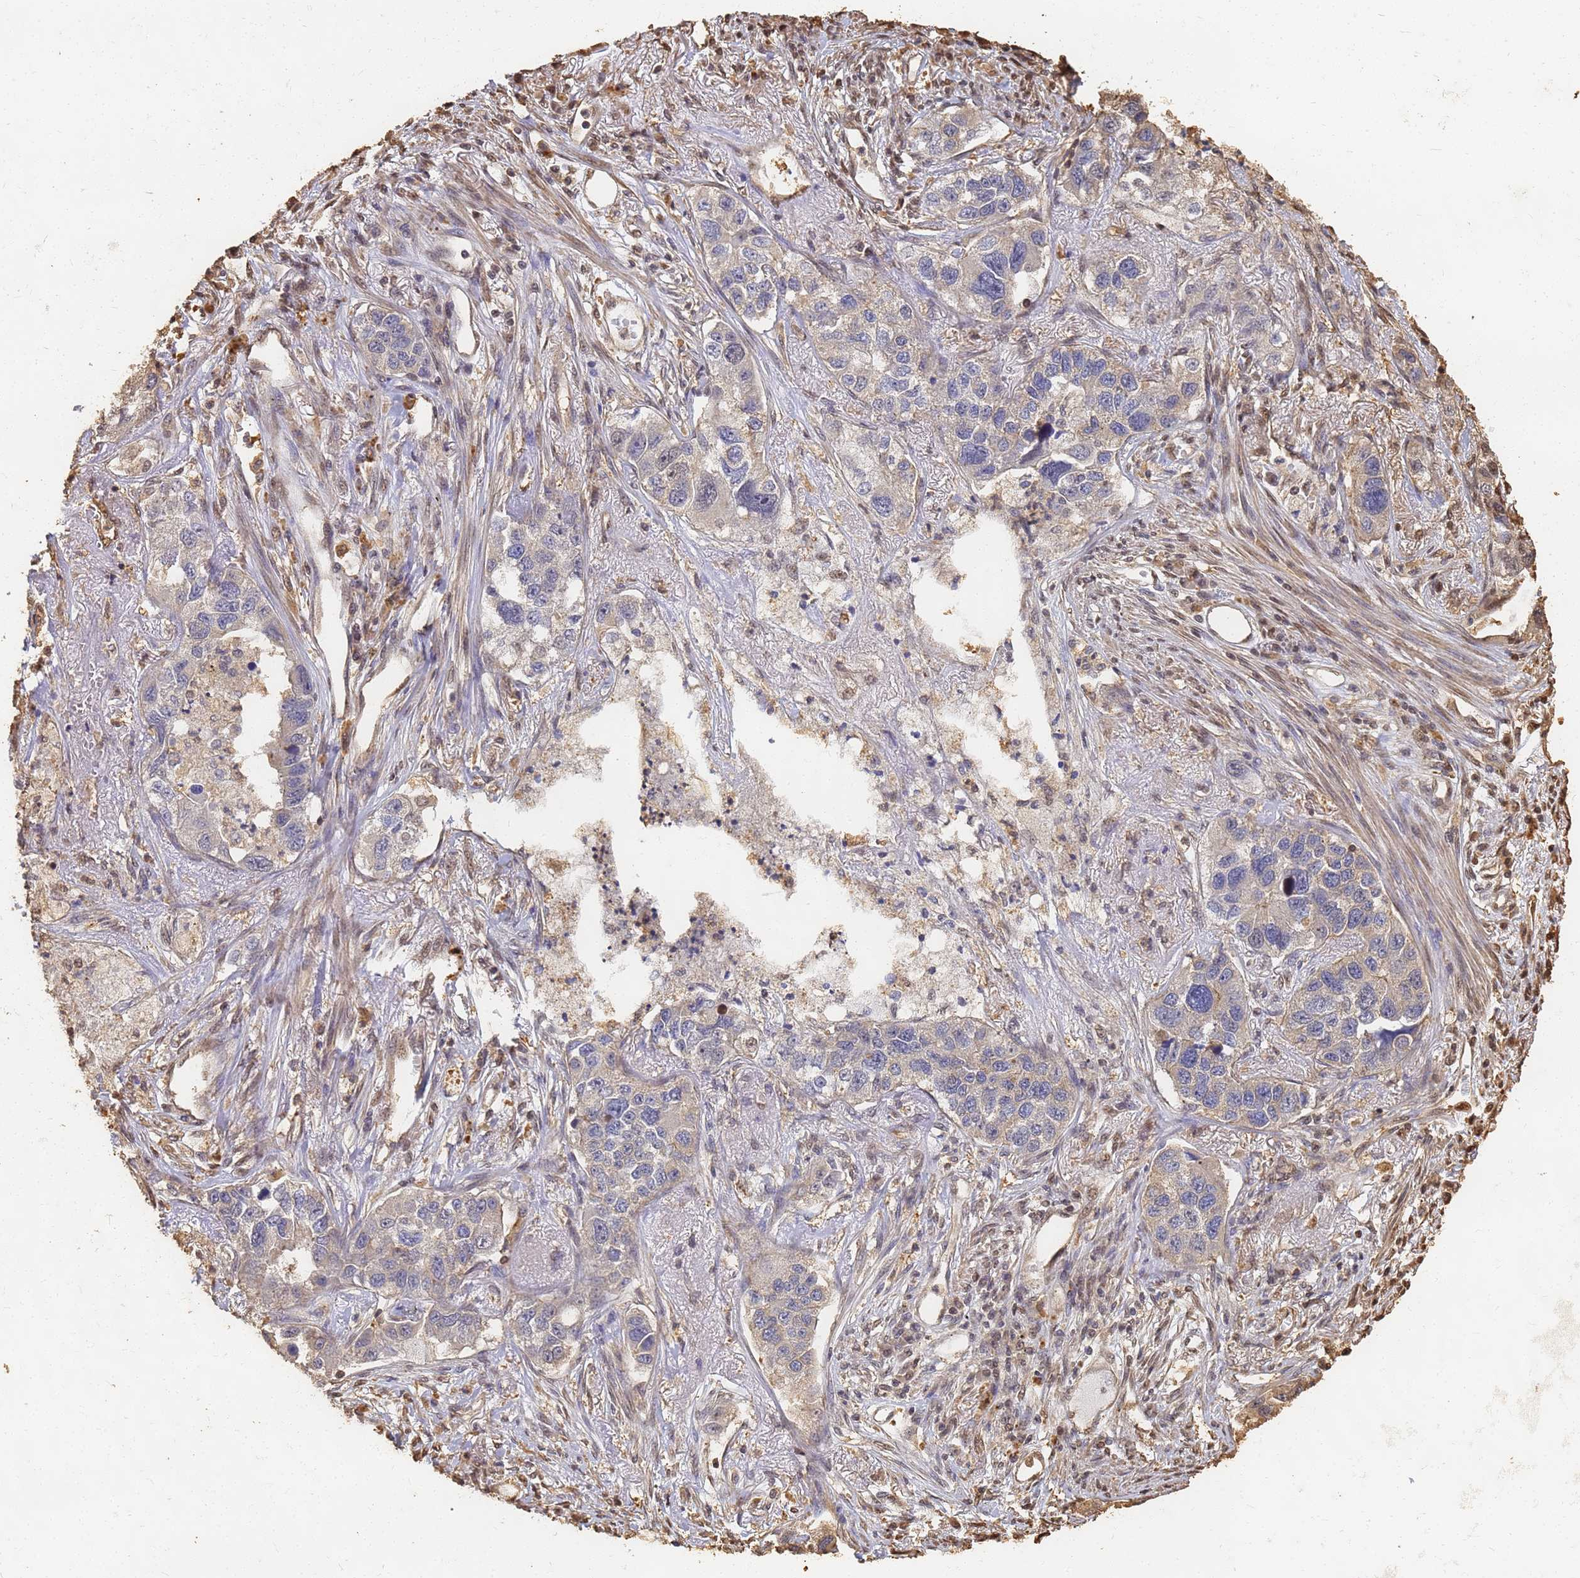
{"staining": {"intensity": "negative", "quantity": "none", "location": "none"}, "tissue": "lung cancer", "cell_type": "Tumor cells", "image_type": "cancer", "snomed": [{"axis": "morphology", "description": "Adenocarcinoma, NOS"}, {"axis": "topography", "description": "Lung"}], "caption": "DAB (3,3'-diaminobenzidine) immunohistochemical staining of lung adenocarcinoma reveals no significant positivity in tumor cells.", "gene": "JAK2", "patient": {"sex": "male", "age": 49}}